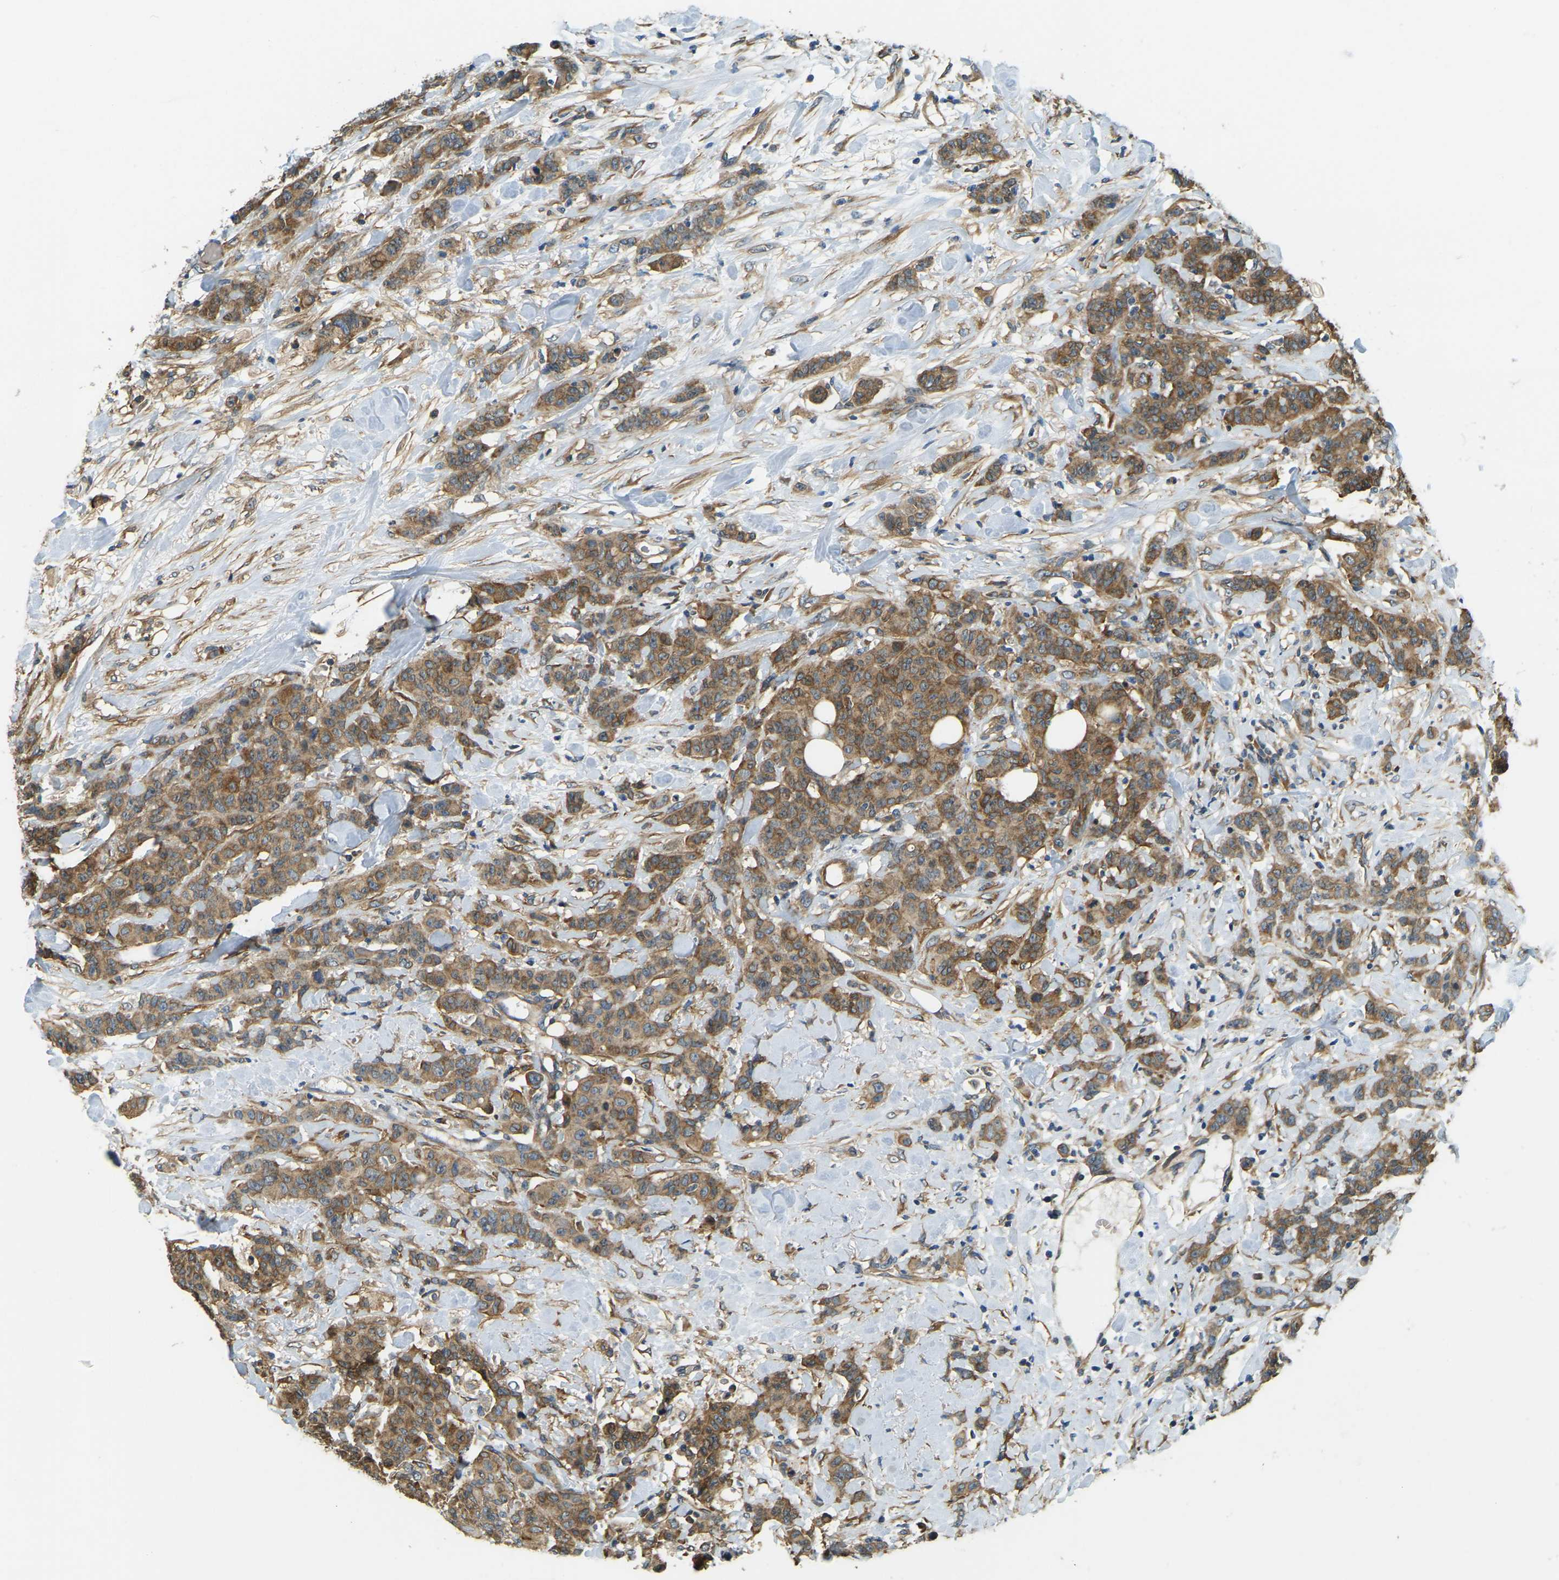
{"staining": {"intensity": "moderate", "quantity": ">75%", "location": "cytoplasmic/membranous"}, "tissue": "breast cancer", "cell_type": "Tumor cells", "image_type": "cancer", "snomed": [{"axis": "morphology", "description": "Normal tissue, NOS"}, {"axis": "morphology", "description": "Duct carcinoma"}, {"axis": "topography", "description": "Breast"}], "caption": "Immunohistochemistry (IHC) photomicrograph of neoplastic tissue: human invasive ductal carcinoma (breast) stained using immunohistochemistry displays medium levels of moderate protein expression localized specifically in the cytoplasmic/membranous of tumor cells, appearing as a cytoplasmic/membranous brown color.", "gene": "ERGIC1", "patient": {"sex": "female", "age": 40}}